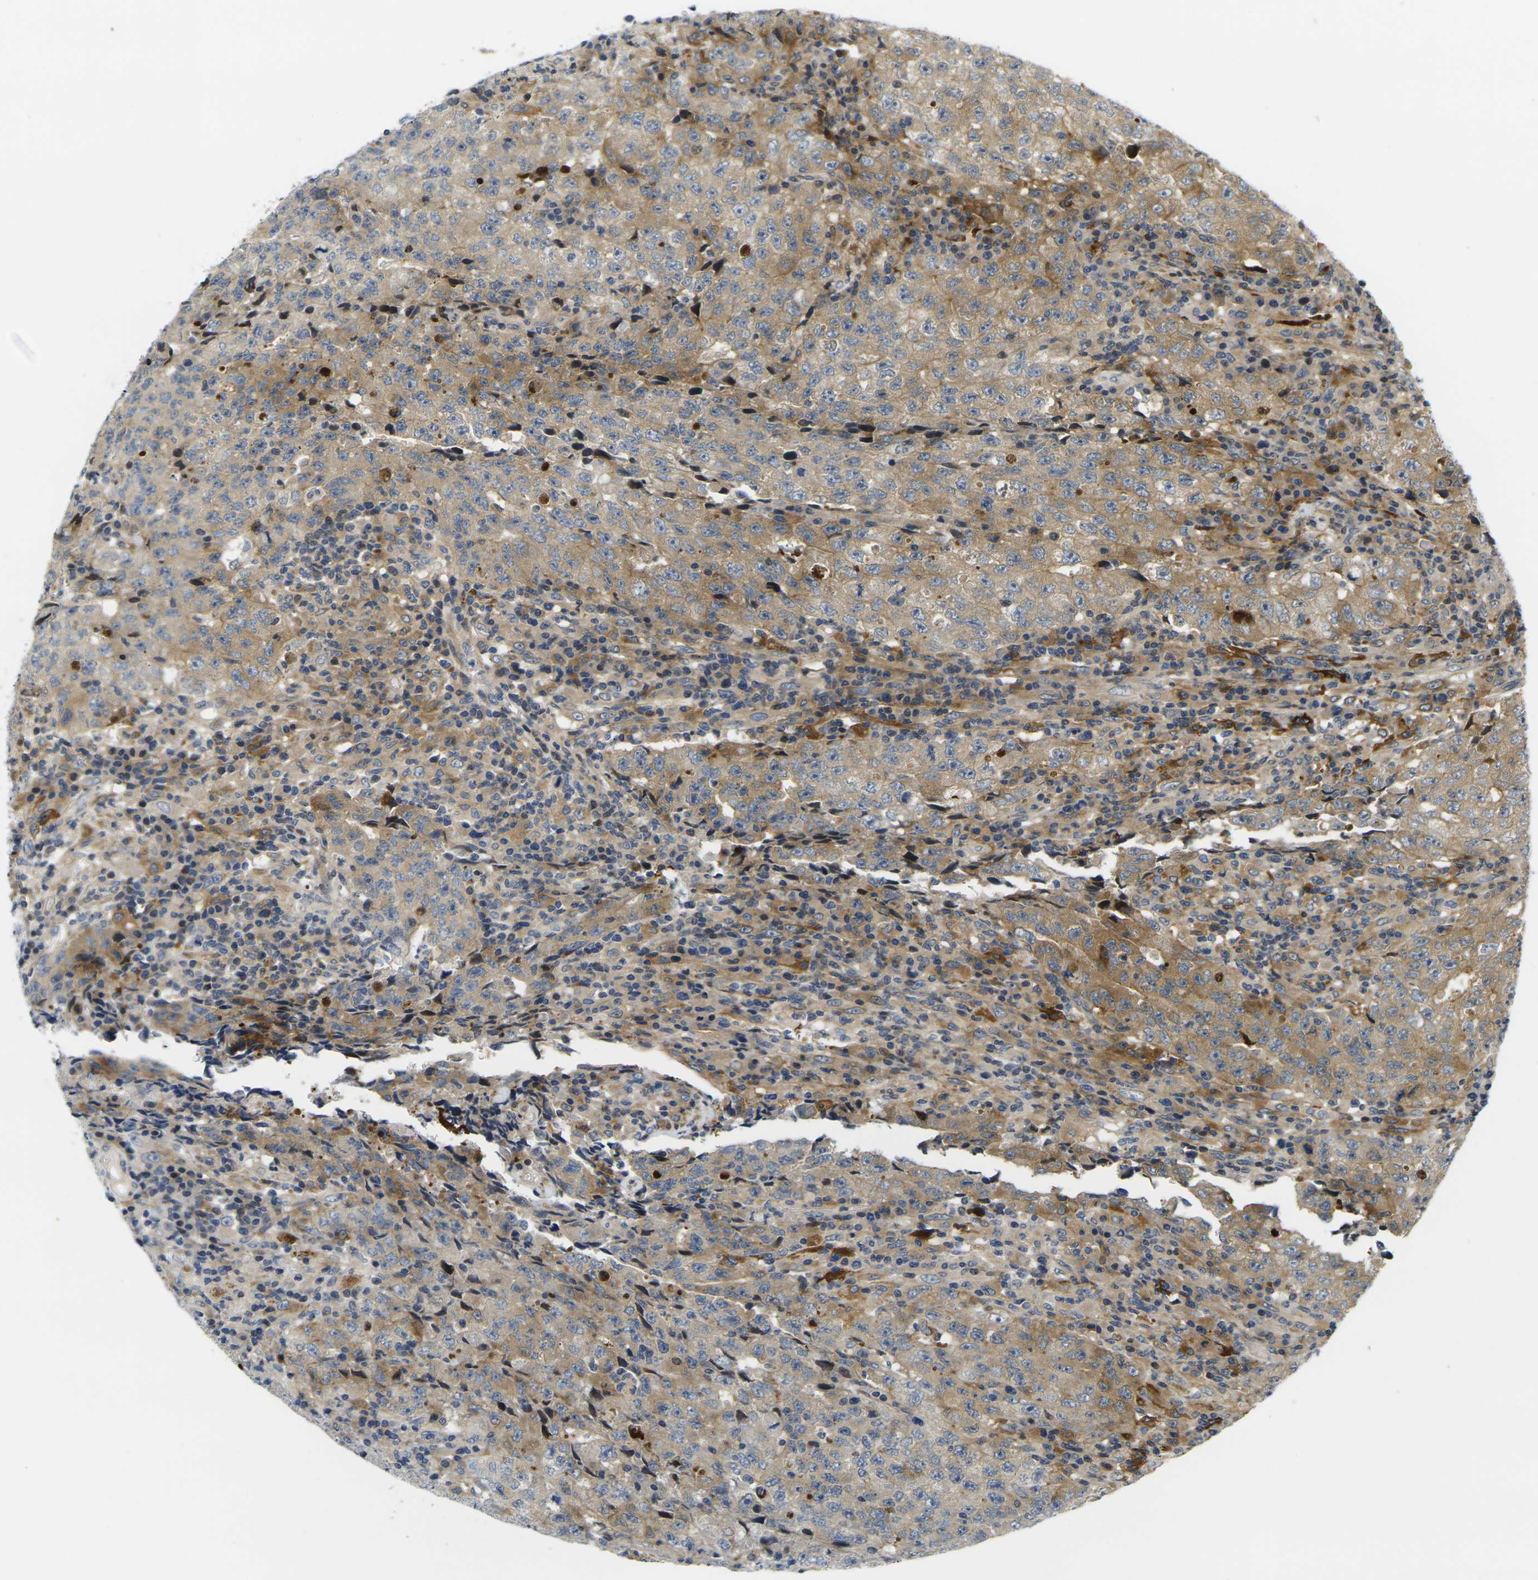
{"staining": {"intensity": "moderate", "quantity": ">75%", "location": "cytoplasmic/membranous"}, "tissue": "testis cancer", "cell_type": "Tumor cells", "image_type": "cancer", "snomed": [{"axis": "morphology", "description": "Necrosis, NOS"}, {"axis": "morphology", "description": "Carcinoma, Embryonal, NOS"}, {"axis": "topography", "description": "Testis"}], "caption": "Embryonal carcinoma (testis) tissue exhibits moderate cytoplasmic/membranous expression in approximately >75% of tumor cells, visualized by immunohistochemistry.", "gene": "ROBO2", "patient": {"sex": "male", "age": 19}}